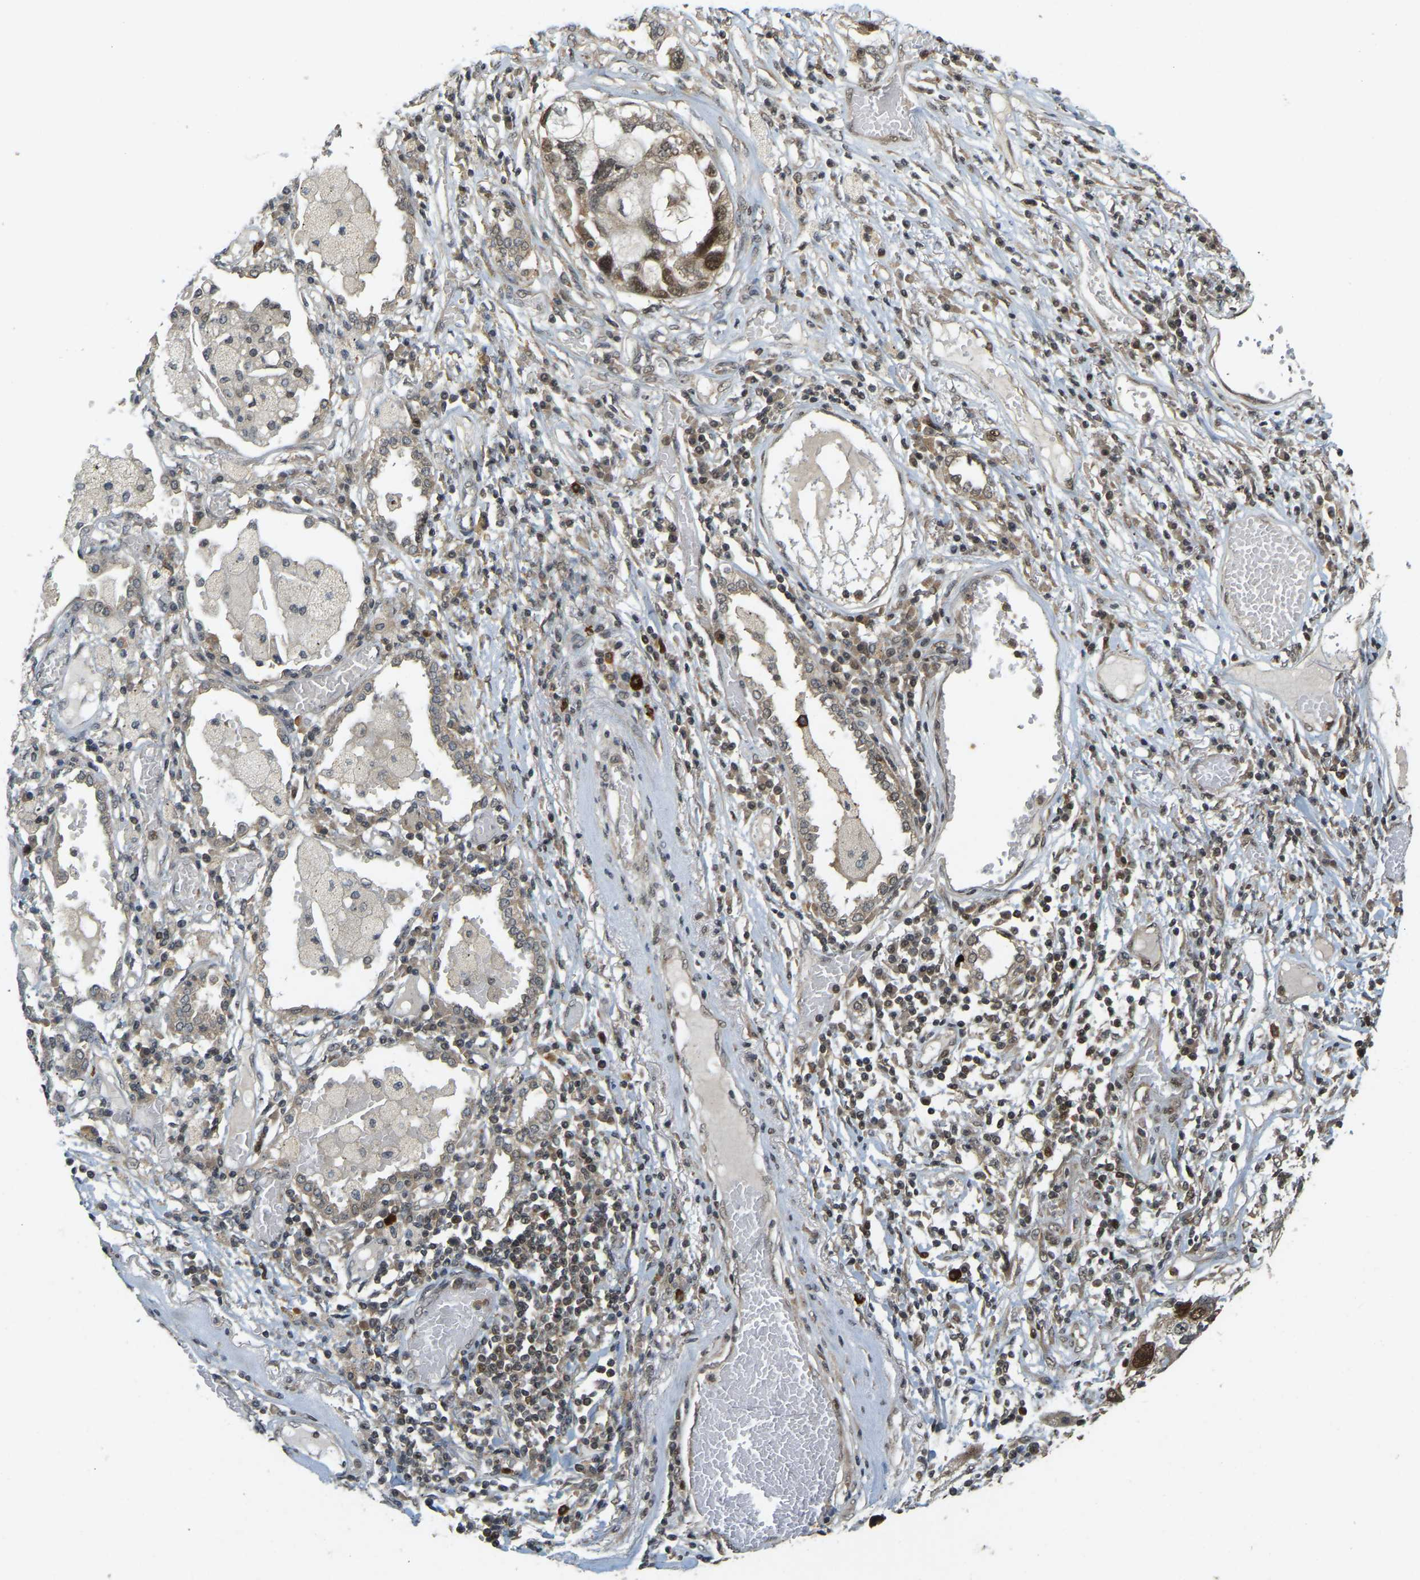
{"staining": {"intensity": "moderate", "quantity": ">75%", "location": "nuclear"}, "tissue": "lung cancer", "cell_type": "Tumor cells", "image_type": "cancer", "snomed": [{"axis": "morphology", "description": "Squamous cell carcinoma, NOS"}, {"axis": "topography", "description": "Lung"}], "caption": "A brown stain labels moderate nuclear expression of a protein in lung squamous cell carcinoma tumor cells. (IHC, brightfield microscopy, high magnification).", "gene": "BRF2", "patient": {"sex": "male", "age": 71}}